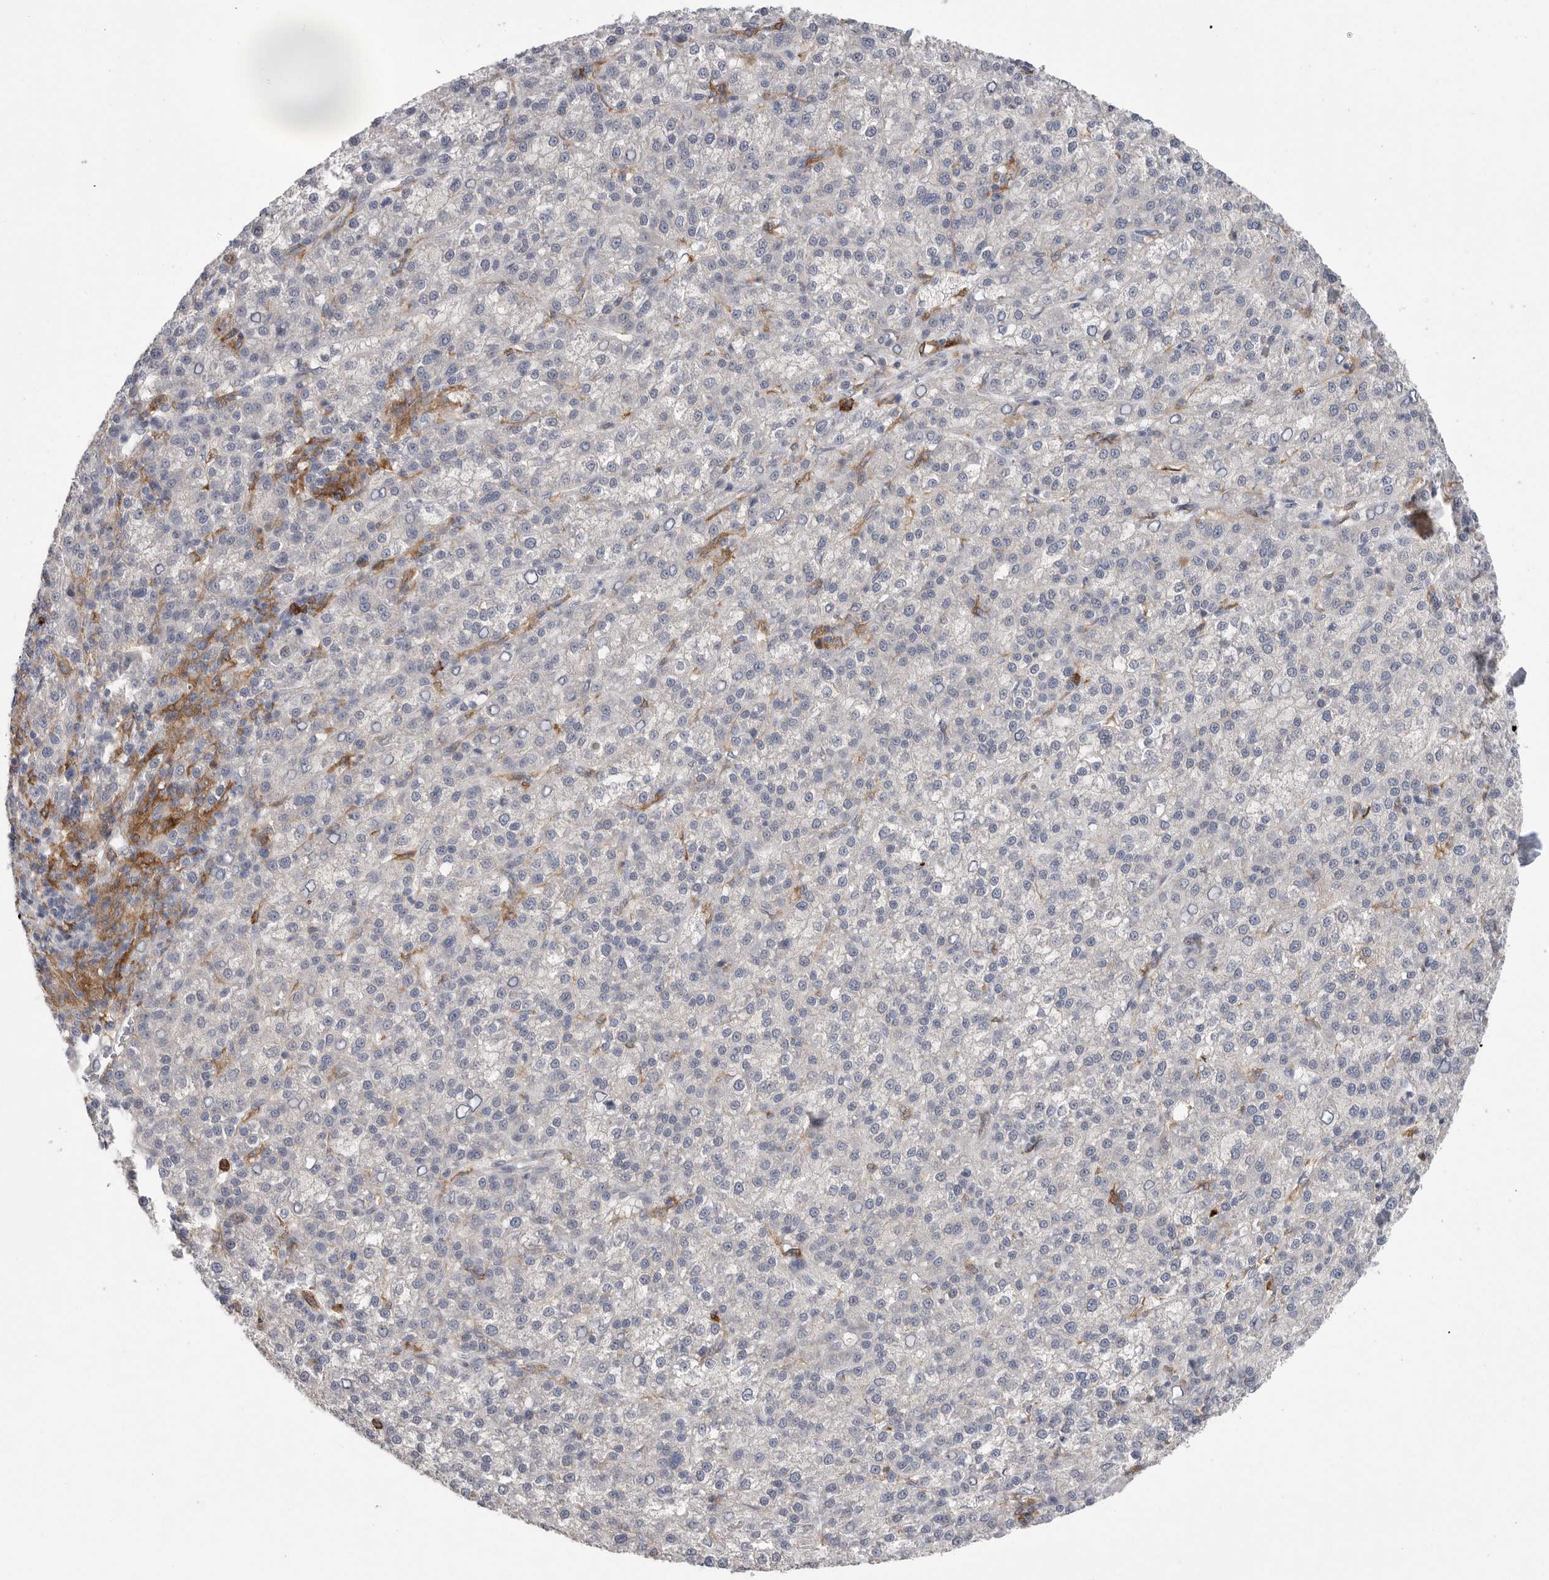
{"staining": {"intensity": "negative", "quantity": "none", "location": "none"}, "tissue": "liver cancer", "cell_type": "Tumor cells", "image_type": "cancer", "snomed": [{"axis": "morphology", "description": "Carcinoma, Hepatocellular, NOS"}, {"axis": "topography", "description": "Liver"}], "caption": "Micrograph shows no protein expression in tumor cells of liver cancer (hepatocellular carcinoma) tissue.", "gene": "SIGLEC10", "patient": {"sex": "female", "age": 58}}